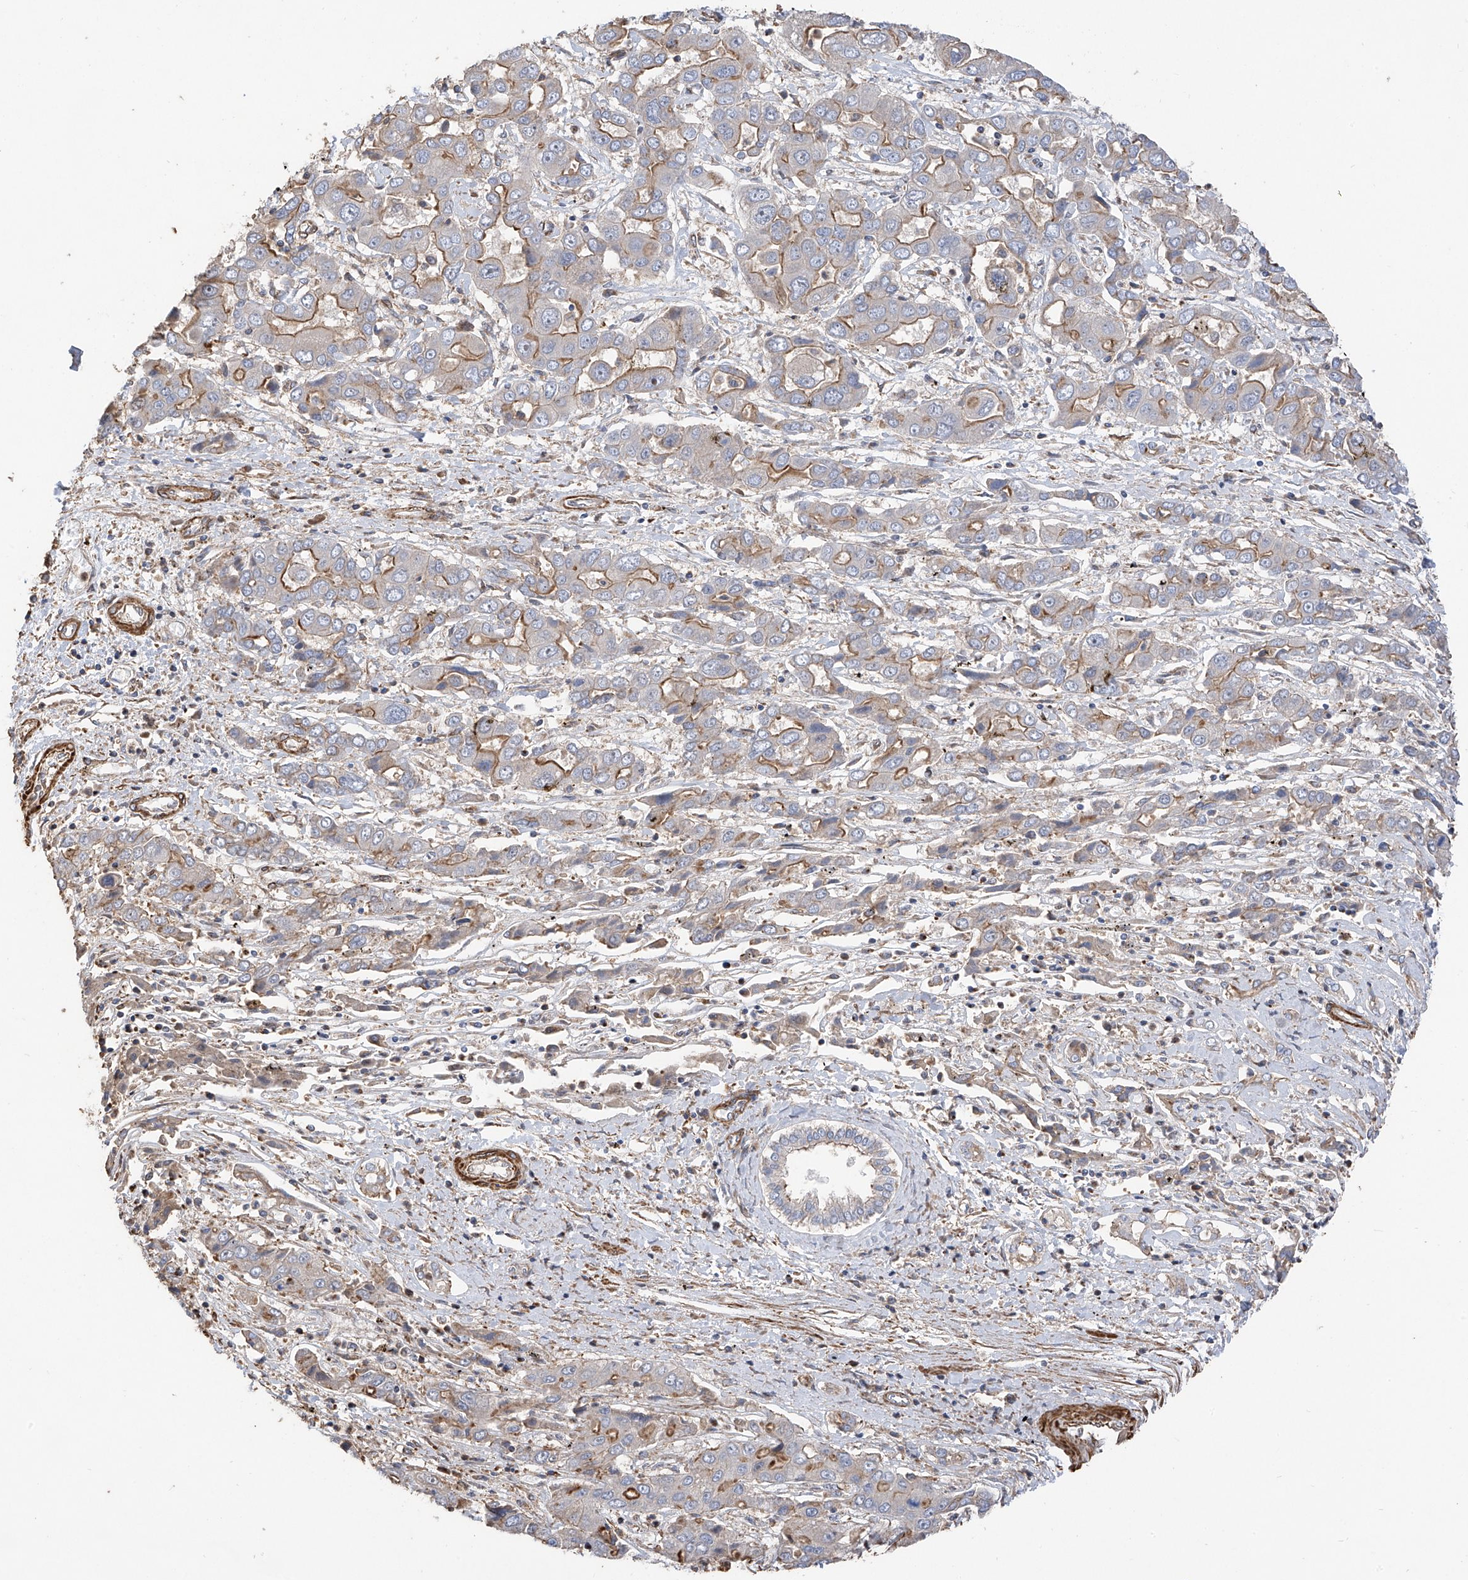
{"staining": {"intensity": "moderate", "quantity": "25%-75%", "location": "cytoplasmic/membranous"}, "tissue": "liver cancer", "cell_type": "Tumor cells", "image_type": "cancer", "snomed": [{"axis": "morphology", "description": "Cholangiocarcinoma"}, {"axis": "topography", "description": "Liver"}], "caption": "A brown stain highlights moderate cytoplasmic/membranous positivity of a protein in human liver cholangiocarcinoma tumor cells.", "gene": "SLC43A3", "patient": {"sex": "male", "age": 67}}